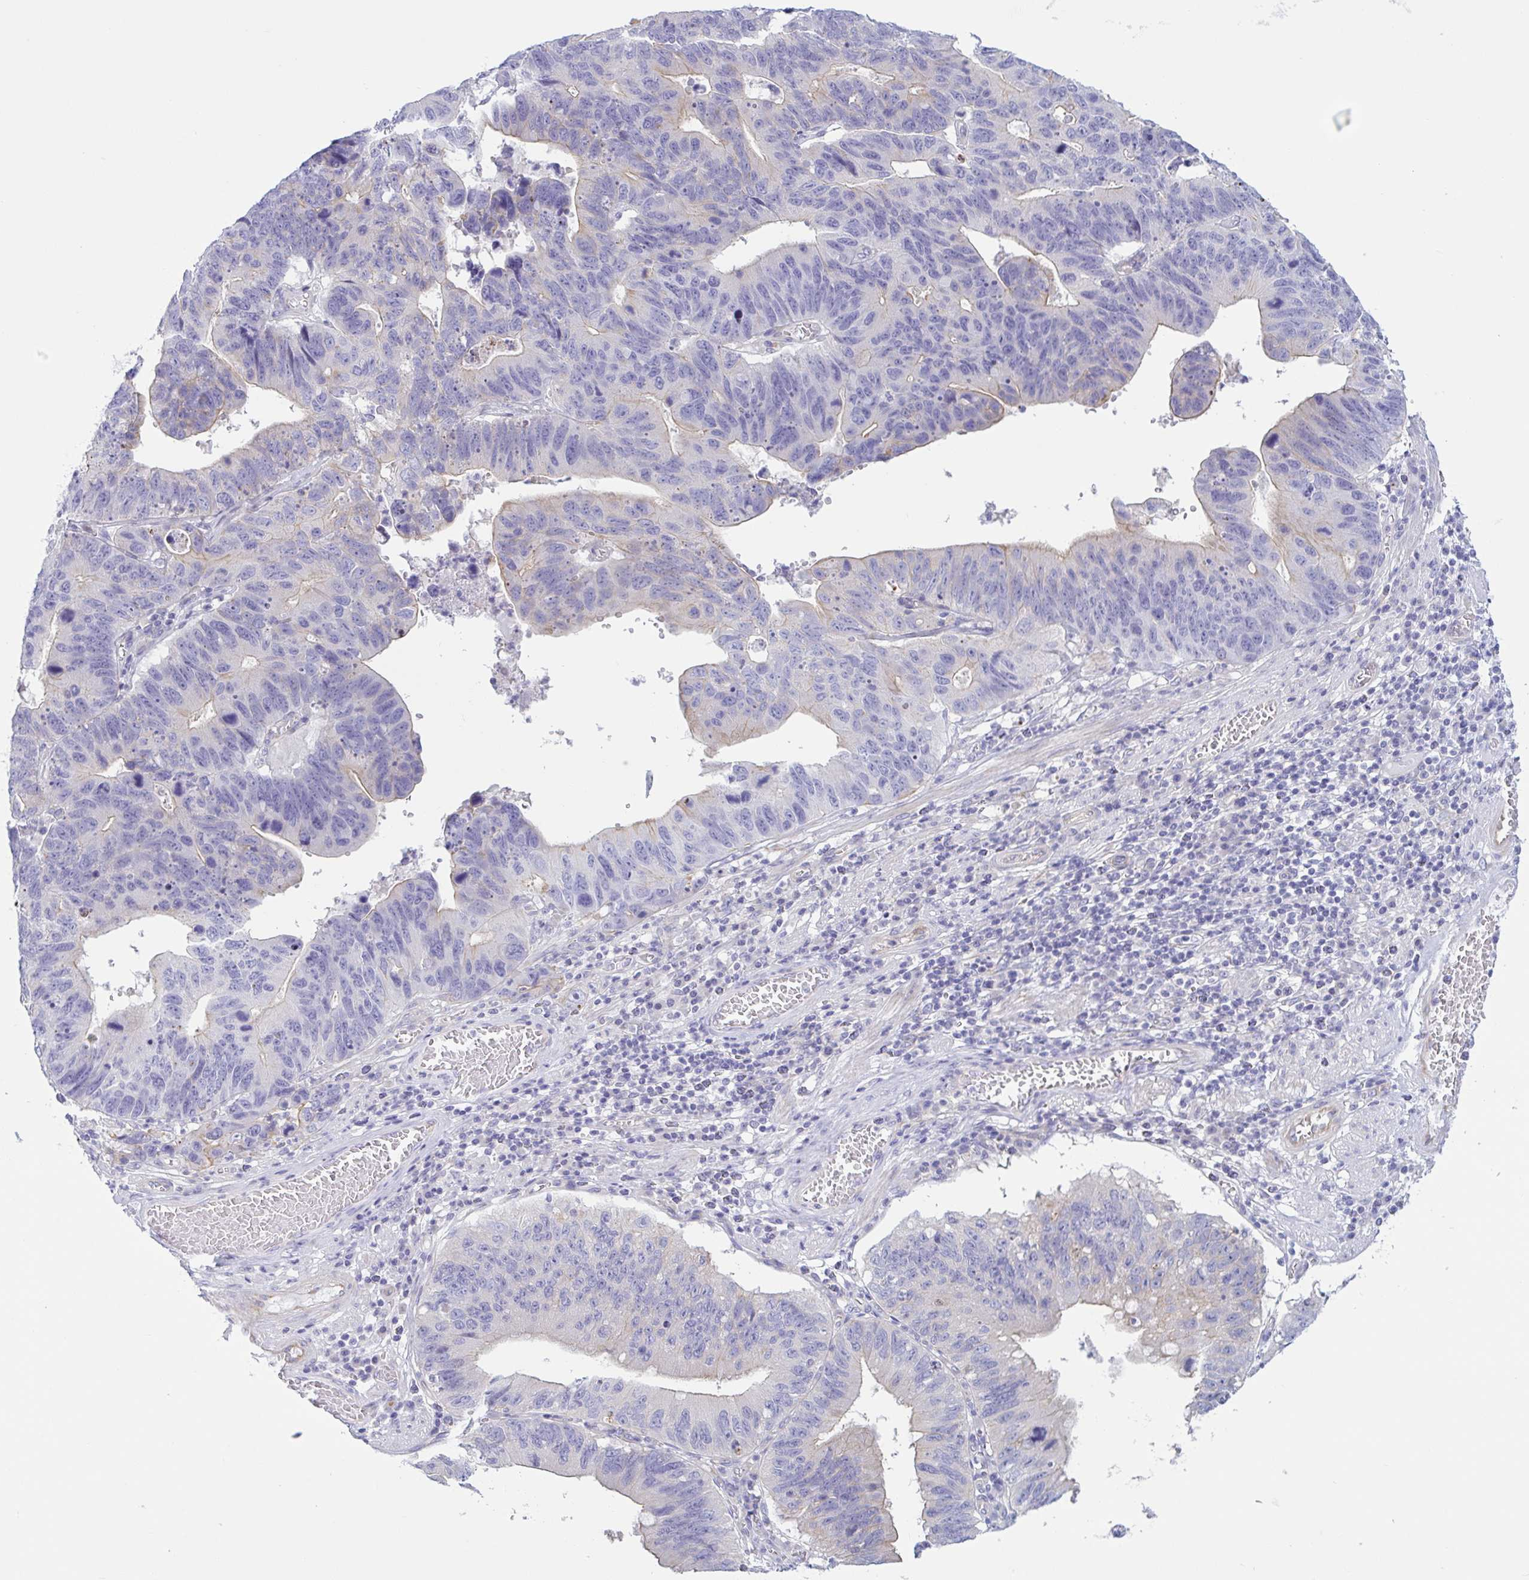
{"staining": {"intensity": "weak", "quantity": "<25%", "location": "cytoplasmic/membranous"}, "tissue": "stomach cancer", "cell_type": "Tumor cells", "image_type": "cancer", "snomed": [{"axis": "morphology", "description": "Adenocarcinoma, NOS"}, {"axis": "topography", "description": "Stomach"}], "caption": "Immunohistochemistry photomicrograph of neoplastic tissue: human stomach cancer (adenocarcinoma) stained with DAB (3,3'-diaminobenzidine) exhibits no significant protein positivity in tumor cells.", "gene": "TNNI2", "patient": {"sex": "male", "age": 59}}